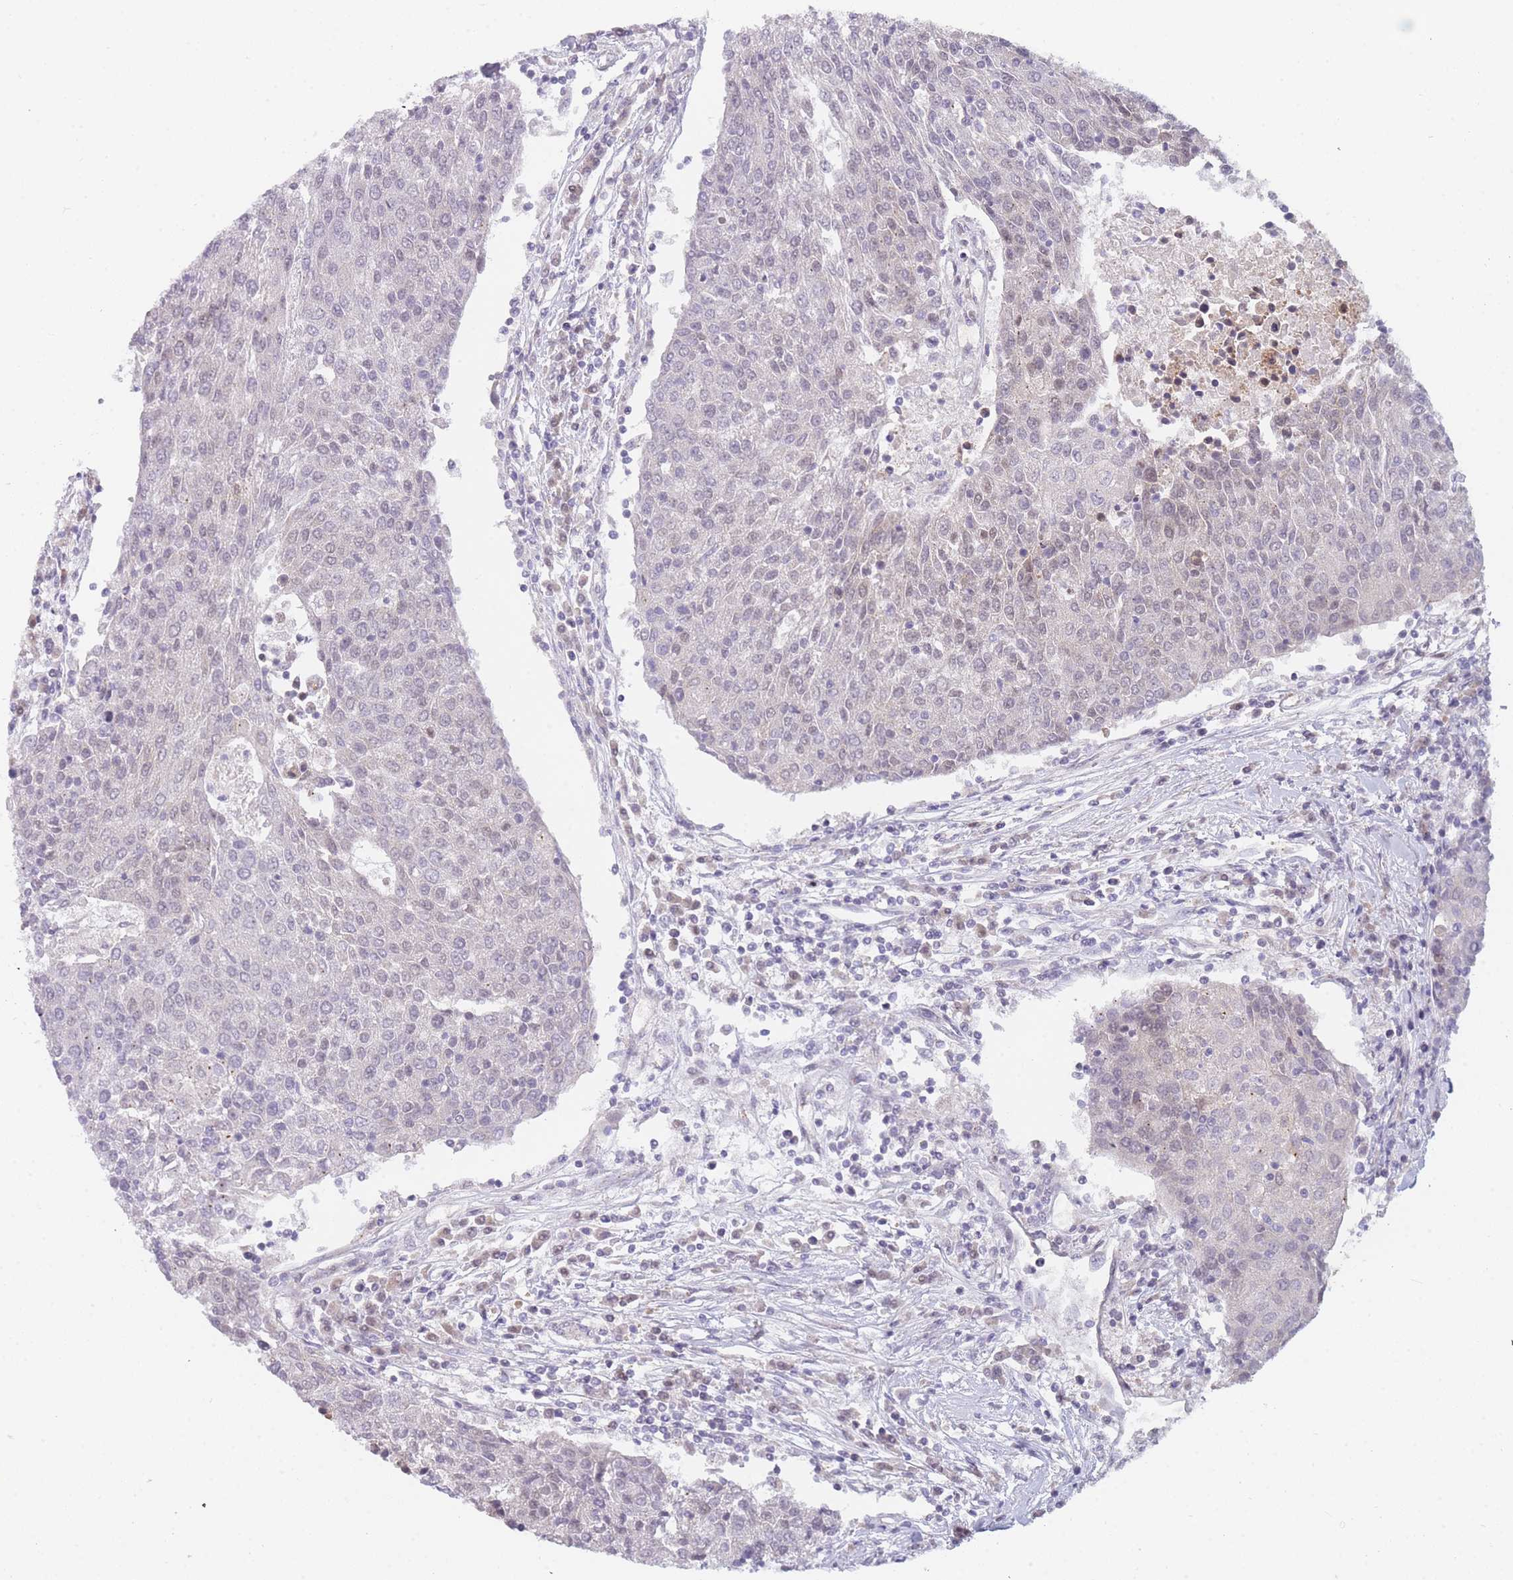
{"staining": {"intensity": "weak", "quantity": "<25%", "location": "nuclear"}, "tissue": "urothelial cancer", "cell_type": "Tumor cells", "image_type": "cancer", "snomed": [{"axis": "morphology", "description": "Urothelial carcinoma, High grade"}, {"axis": "topography", "description": "Urinary bladder"}], "caption": "Immunohistochemical staining of urothelial cancer demonstrates no significant staining in tumor cells.", "gene": "MRI1", "patient": {"sex": "female", "age": 85}}